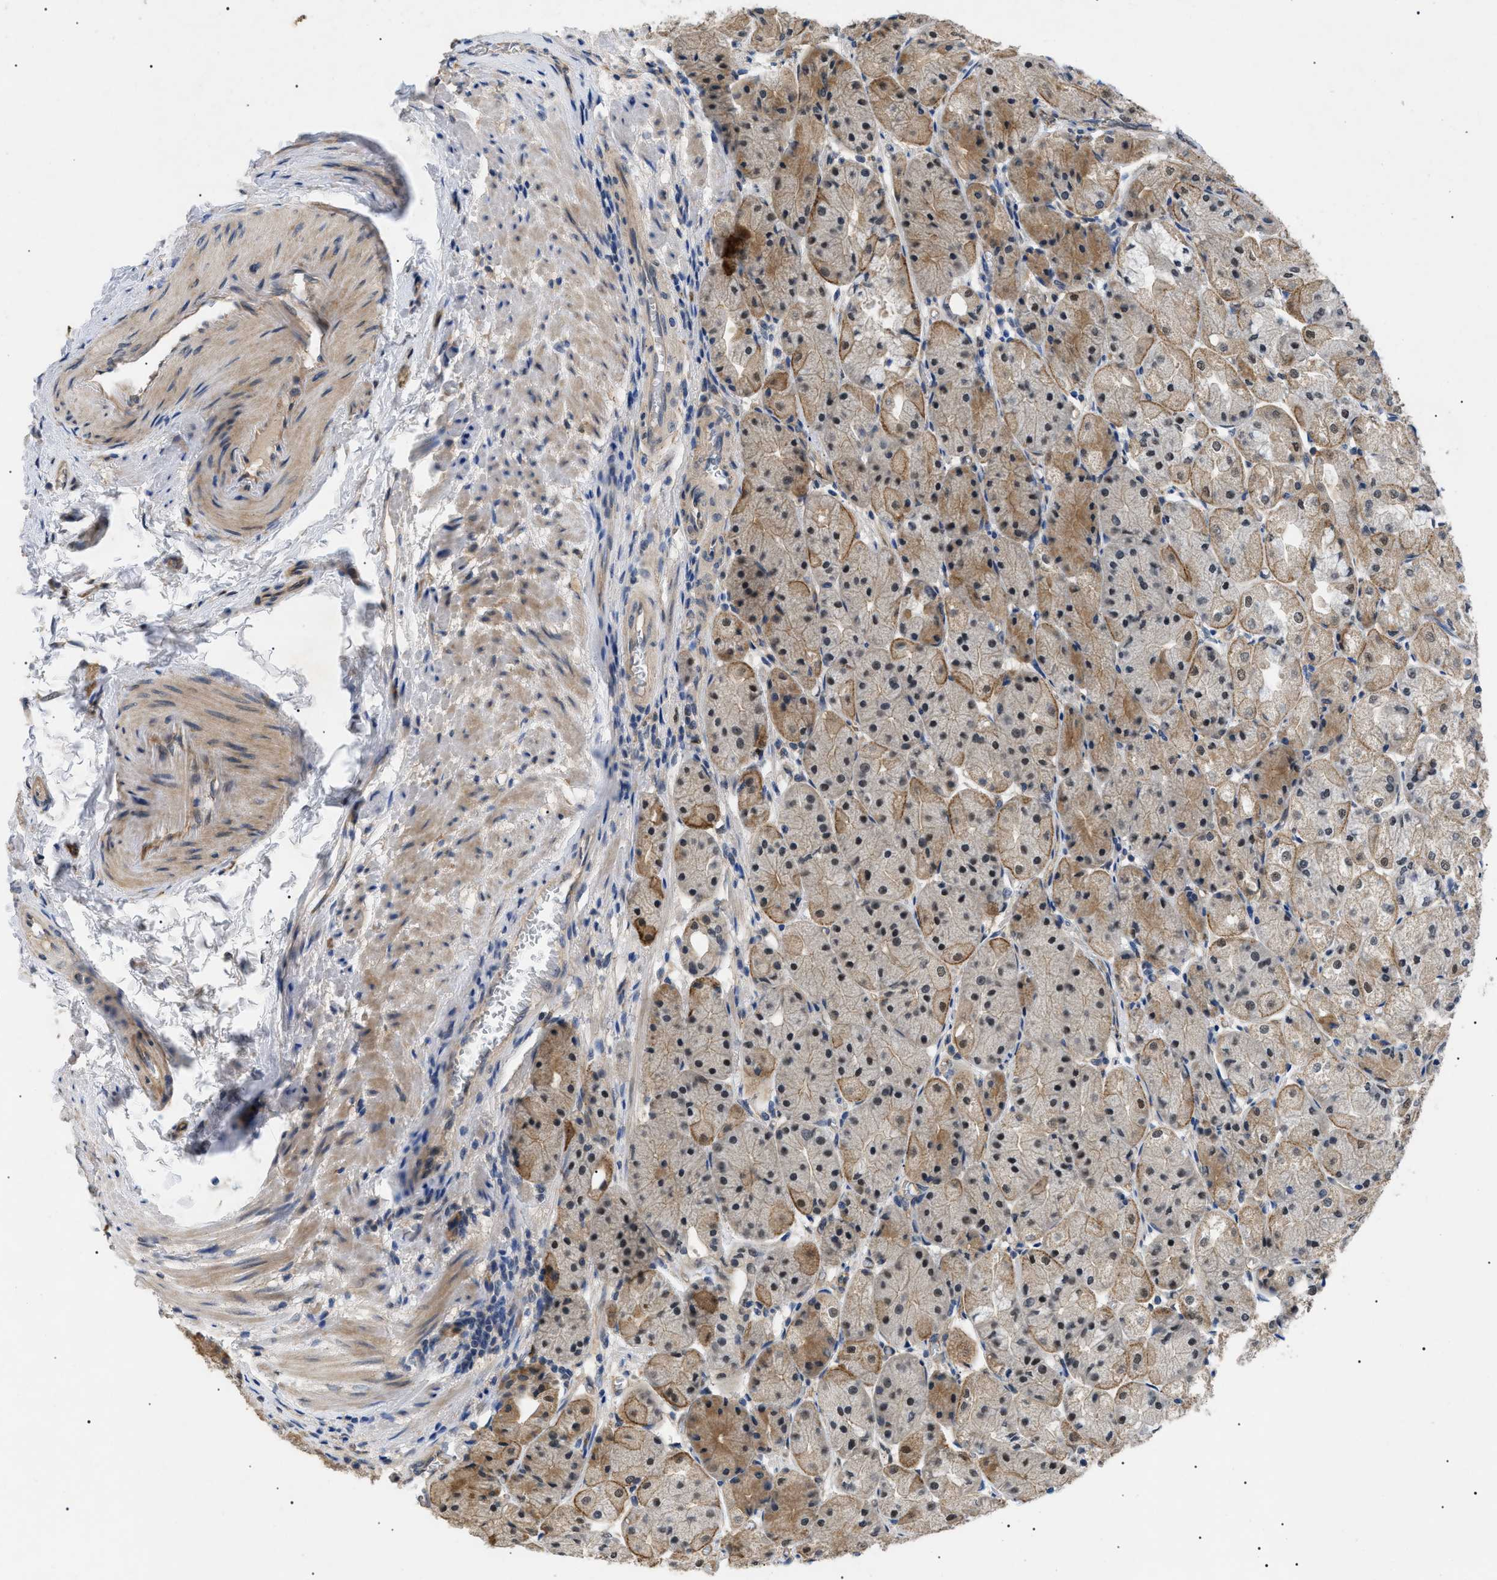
{"staining": {"intensity": "weak", "quantity": ">75%", "location": "cytoplasmic/membranous,nuclear"}, "tissue": "stomach", "cell_type": "Glandular cells", "image_type": "normal", "snomed": [{"axis": "morphology", "description": "Normal tissue, NOS"}, {"axis": "topography", "description": "Stomach, upper"}], "caption": "Stomach was stained to show a protein in brown. There is low levels of weak cytoplasmic/membranous,nuclear expression in about >75% of glandular cells. The protein of interest is stained brown, and the nuclei are stained in blue (DAB IHC with brightfield microscopy, high magnification).", "gene": "CRCP", "patient": {"sex": "male", "age": 72}}